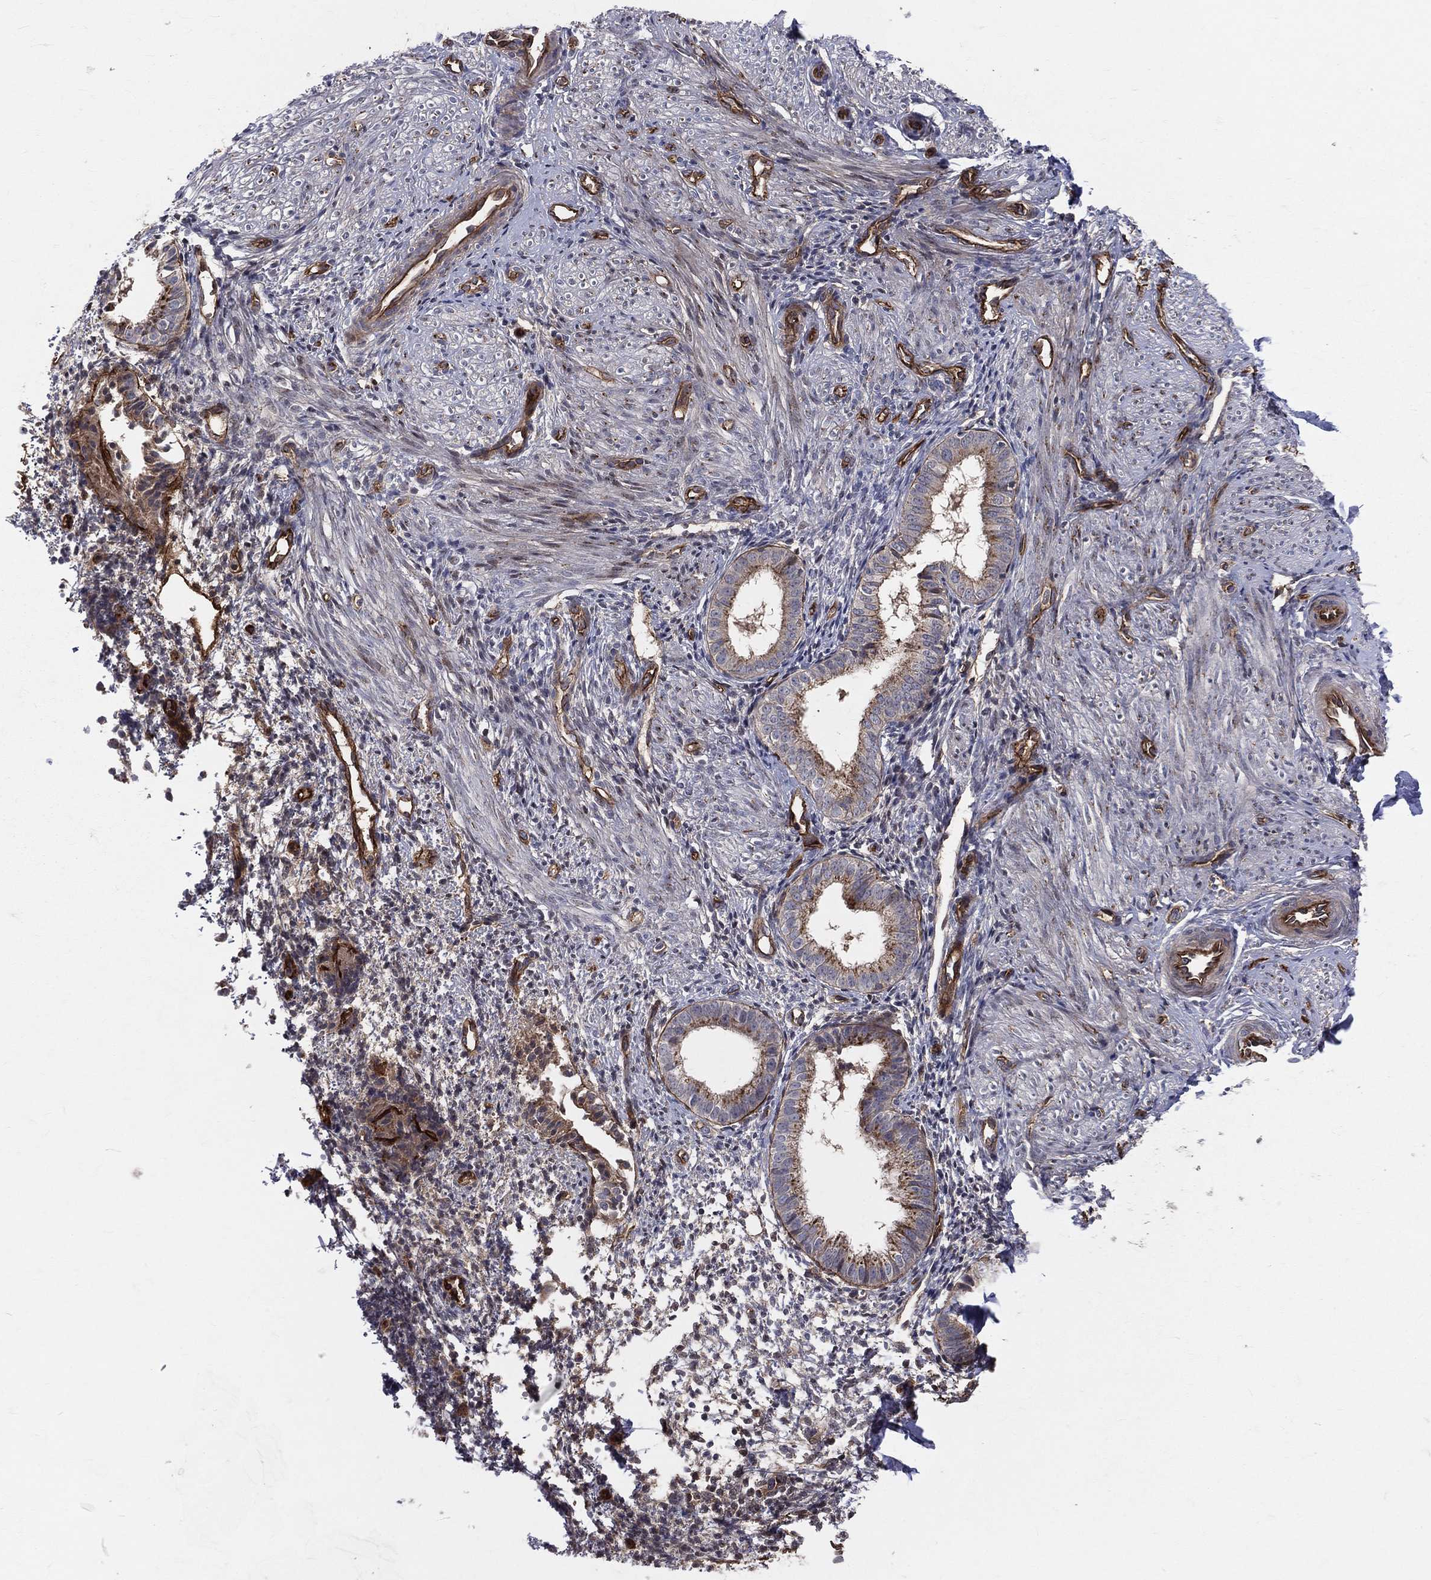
{"staining": {"intensity": "negative", "quantity": "none", "location": "none"}, "tissue": "endometrium", "cell_type": "Cells in endometrial stroma", "image_type": "normal", "snomed": [{"axis": "morphology", "description": "Normal tissue, NOS"}, {"axis": "topography", "description": "Endometrium"}], "caption": "High magnification brightfield microscopy of benign endometrium stained with DAB (brown) and counterstained with hematoxylin (blue): cells in endometrial stroma show no significant staining. (DAB (3,3'-diaminobenzidine) immunohistochemistry with hematoxylin counter stain).", "gene": "ENTPD1", "patient": {"sex": "female", "age": 47}}